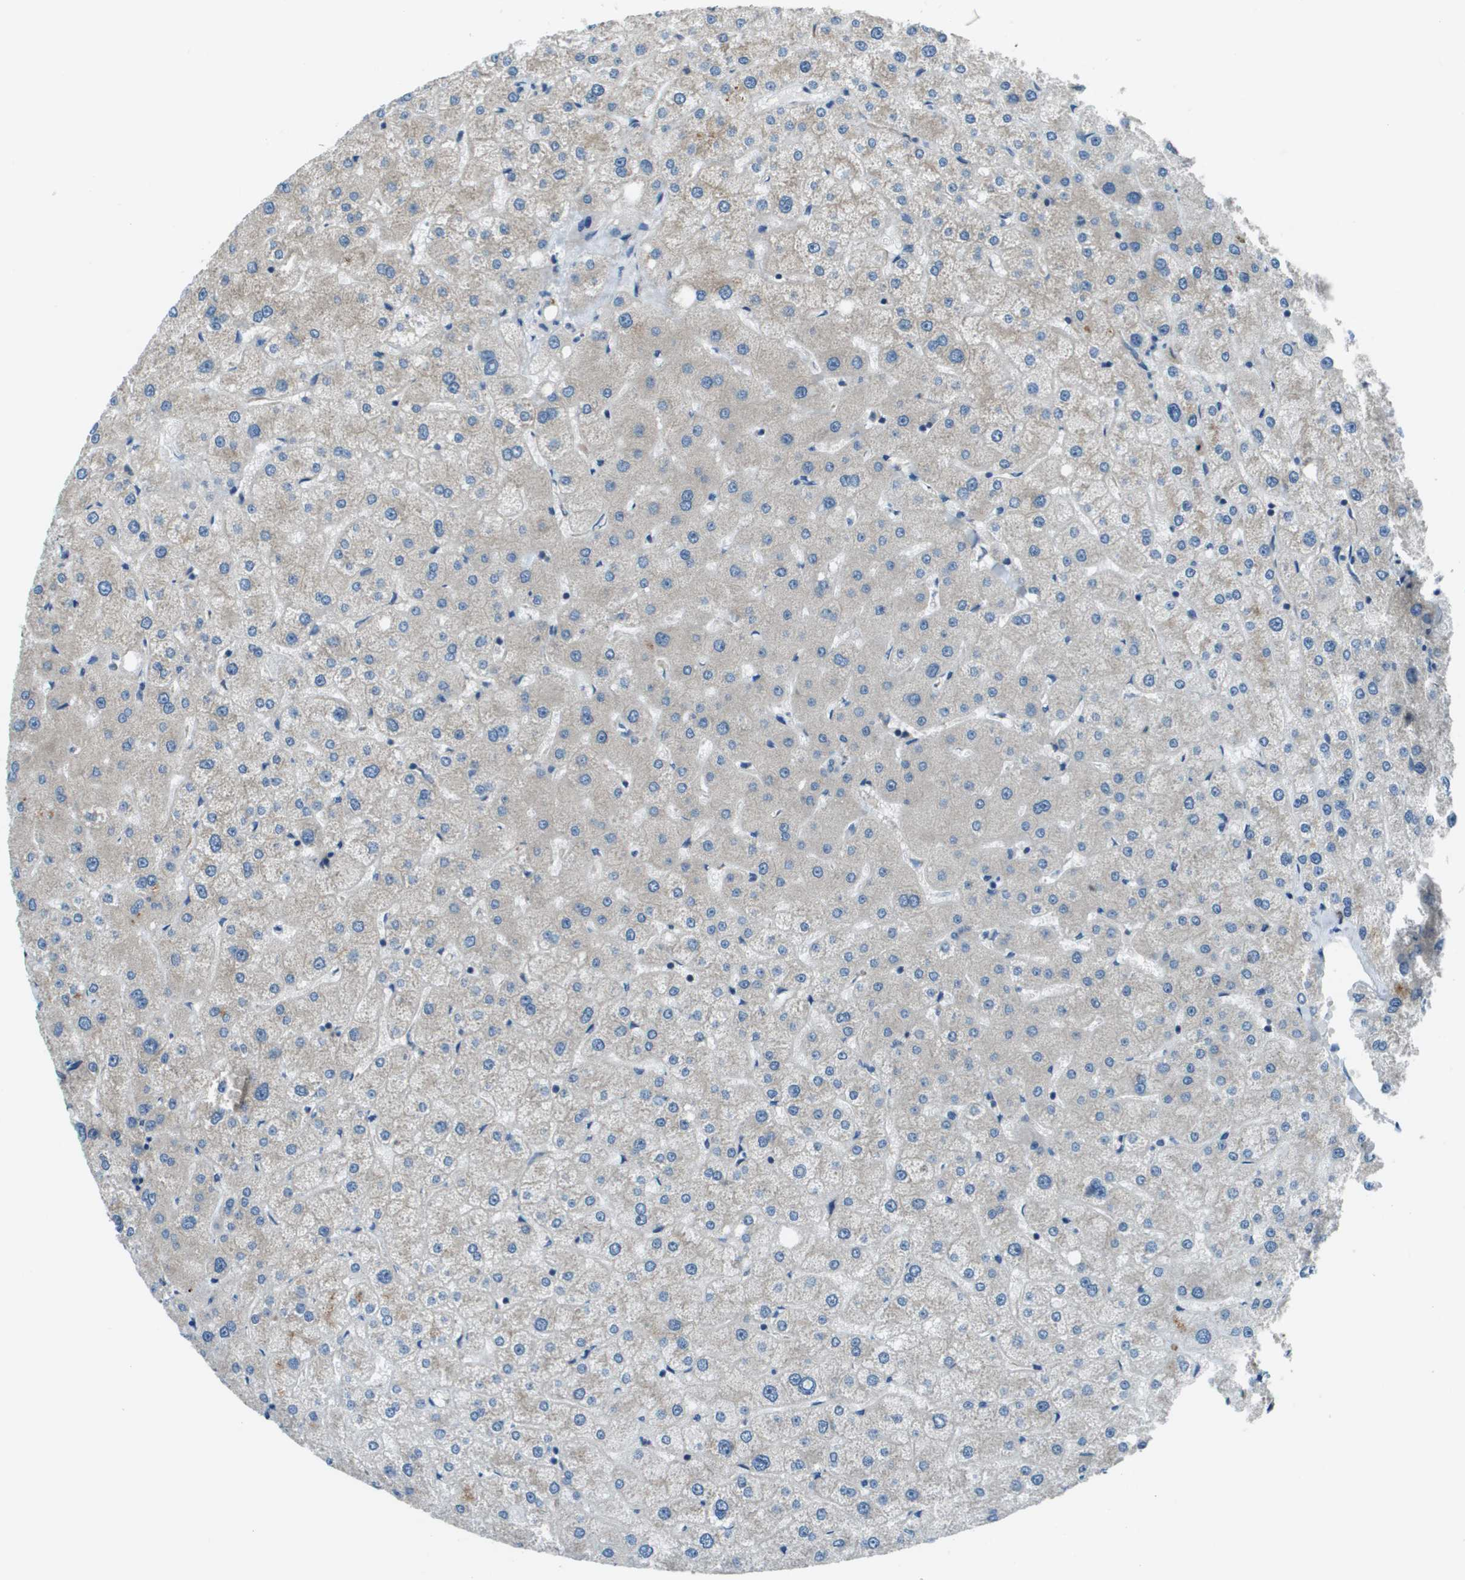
{"staining": {"intensity": "negative", "quantity": "none", "location": "none"}, "tissue": "liver", "cell_type": "Cholangiocytes", "image_type": "normal", "snomed": [{"axis": "morphology", "description": "Normal tissue, NOS"}, {"axis": "topography", "description": "Liver"}], "caption": "Cholangiocytes show no significant expression in benign liver. The staining was performed using DAB (3,3'-diaminobenzidine) to visualize the protein expression in brown, while the nuclei were stained in blue with hematoxylin (Magnification: 20x).", "gene": "ARFGAP2", "patient": {"sex": "male", "age": 73}}